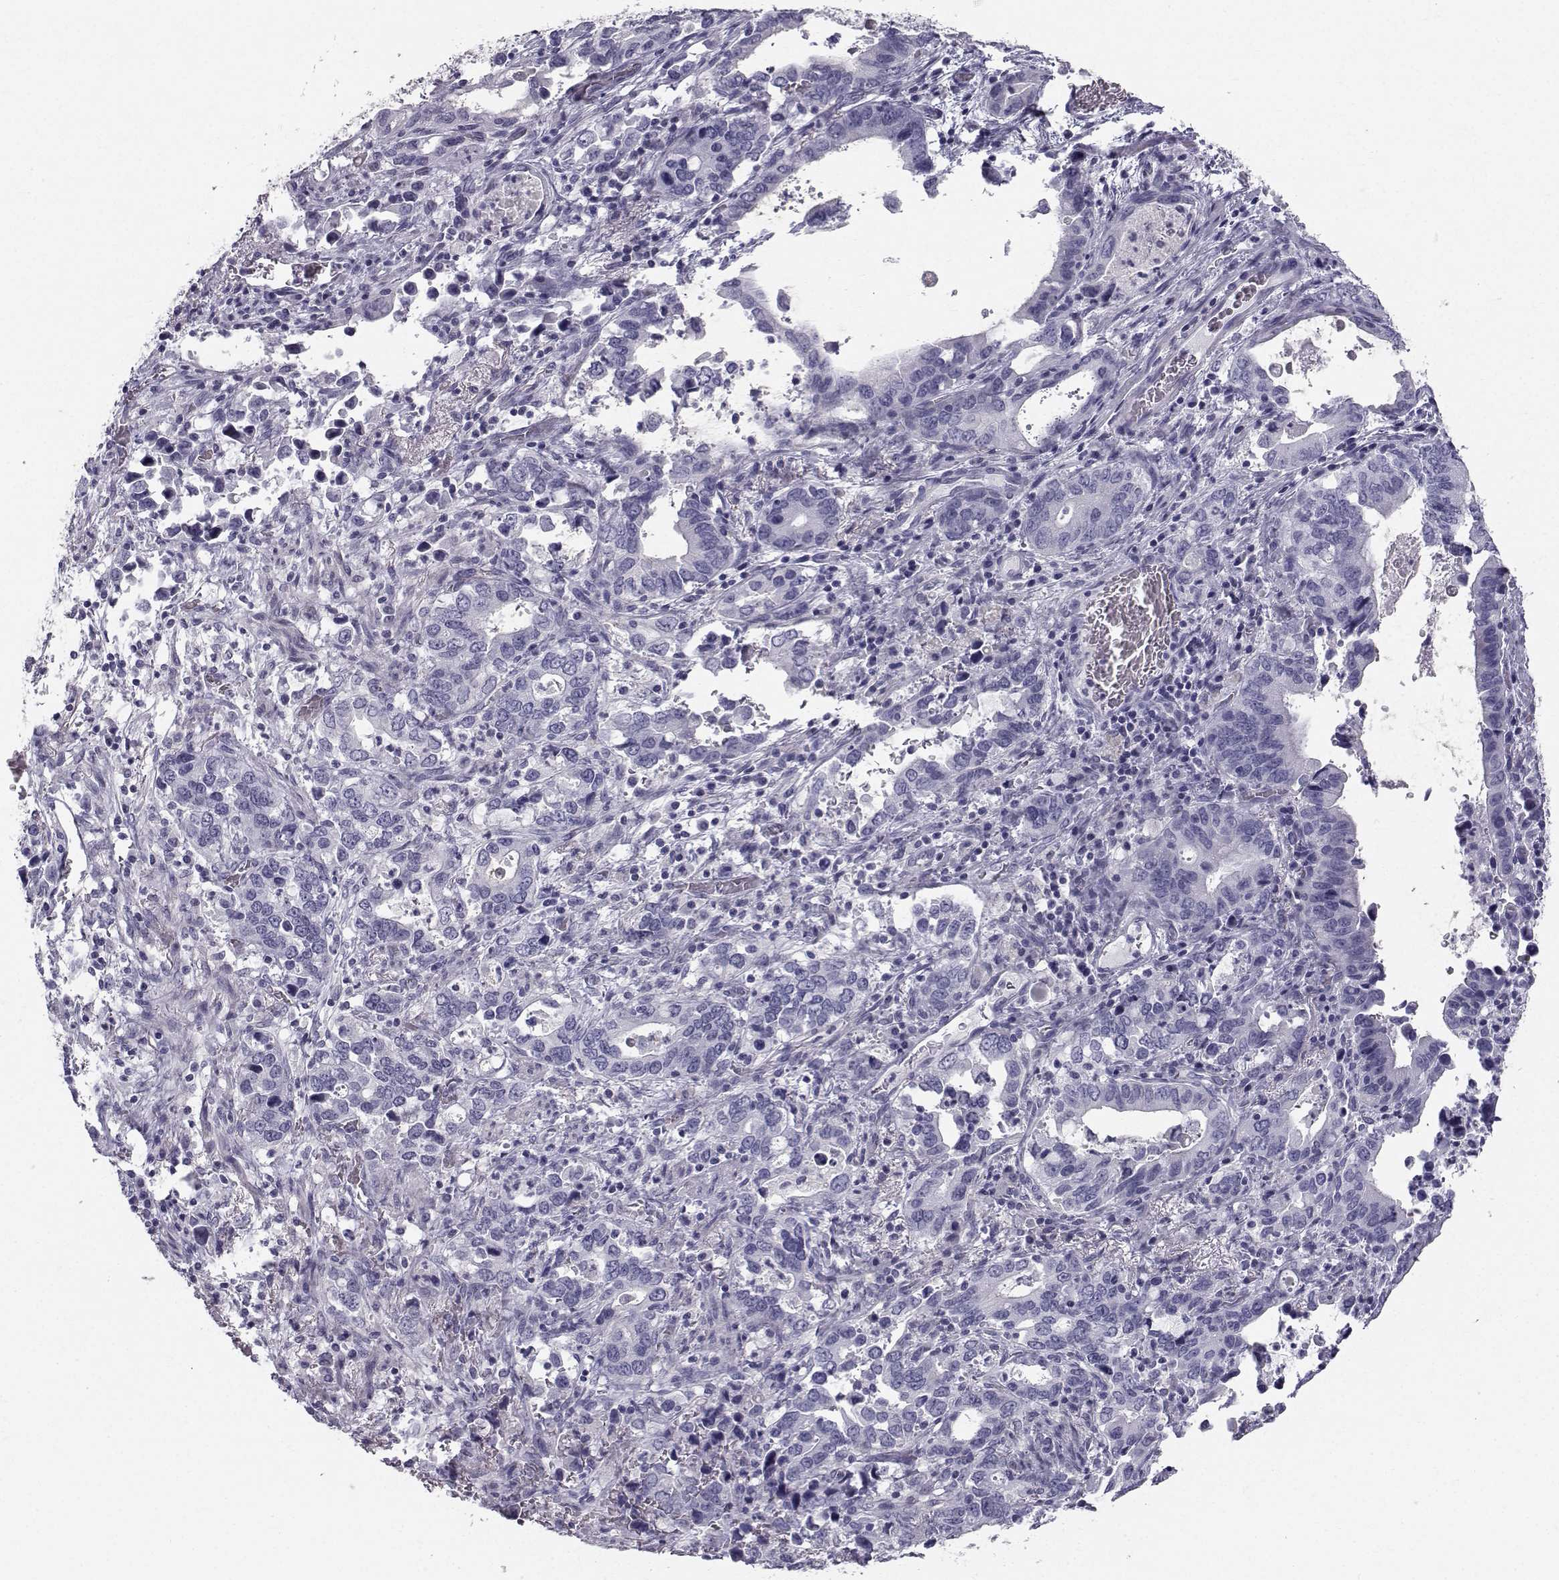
{"staining": {"intensity": "negative", "quantity": "none", "location": "none"}, "tissue": "stomach cancer", "cell_type": "Tumor cells", "image_type": "cancer", "snomed": [{"axis": "morphology", "description": "Adenocarcinoma, NOS"}, {"axis": "topography", "description": "Stomach, upper"}], "caption": "Tumor cells are negative for protein expression in human stomach adenocarcinoma. (Stains: DAB immunohistochemistry with hematoxylin counter stain, Microscopy: brightfield microscopy at high magnification).", "gene": "SPDYE4", "patient": {"sex": "male", "age": 74}}